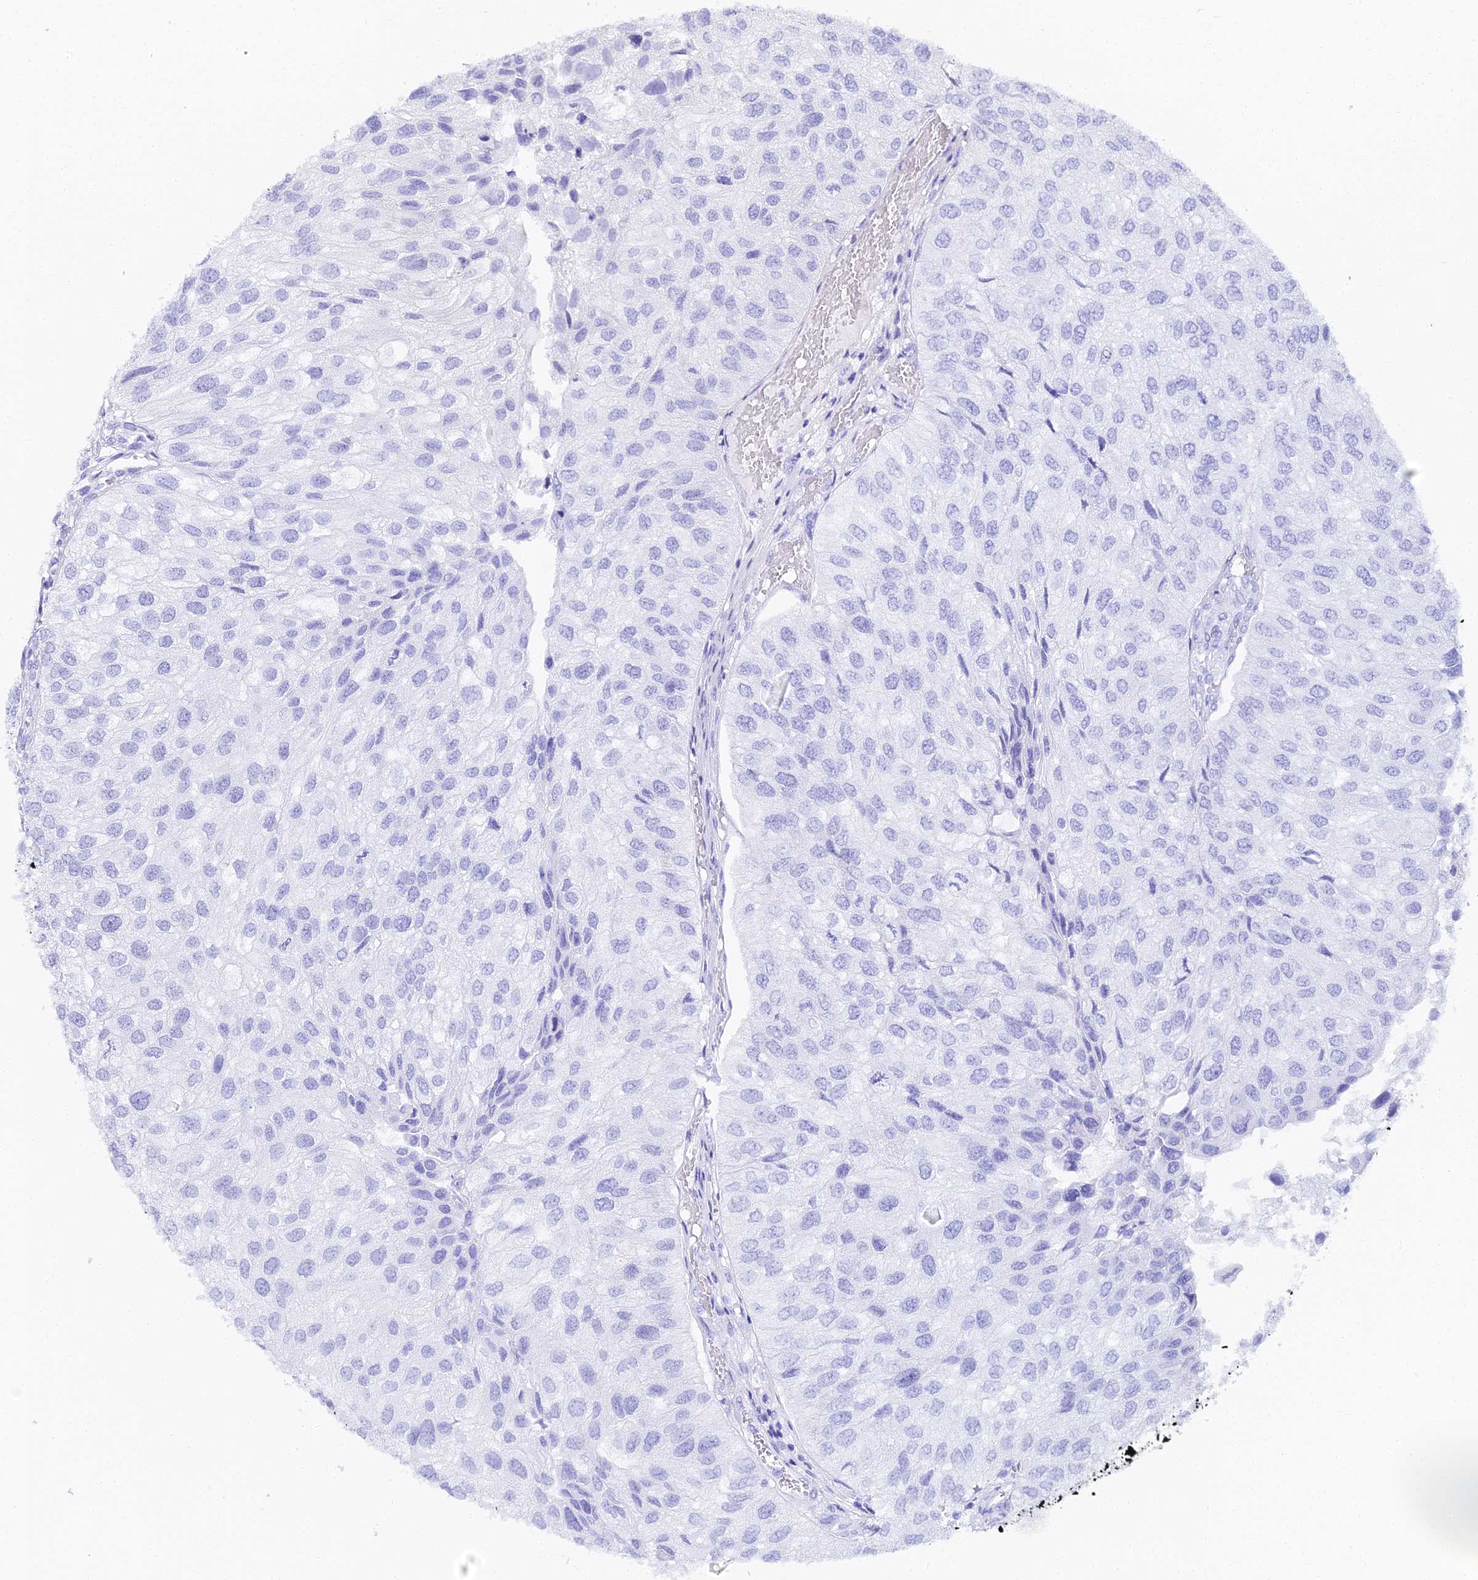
{"staining": {"intensity": "negative", "quantity": "none", "location": "none"}, "tissue": "urothelial cancer", "cell_type": "Tumor cells", "image_type": "cancer", "snomed": [{"axis": "morphology", "description": "Urothelial carcinoma, Low grade"}, {"axis": "topography", "description": "Urinary bladder"}], "caption": "A high-resolution micrograph shows IHC staining of urothelial cancer, which shows no significant positivity in tumor cells.", "gene": "ALPG", "patient": {"sex": "female", "age": 89}}